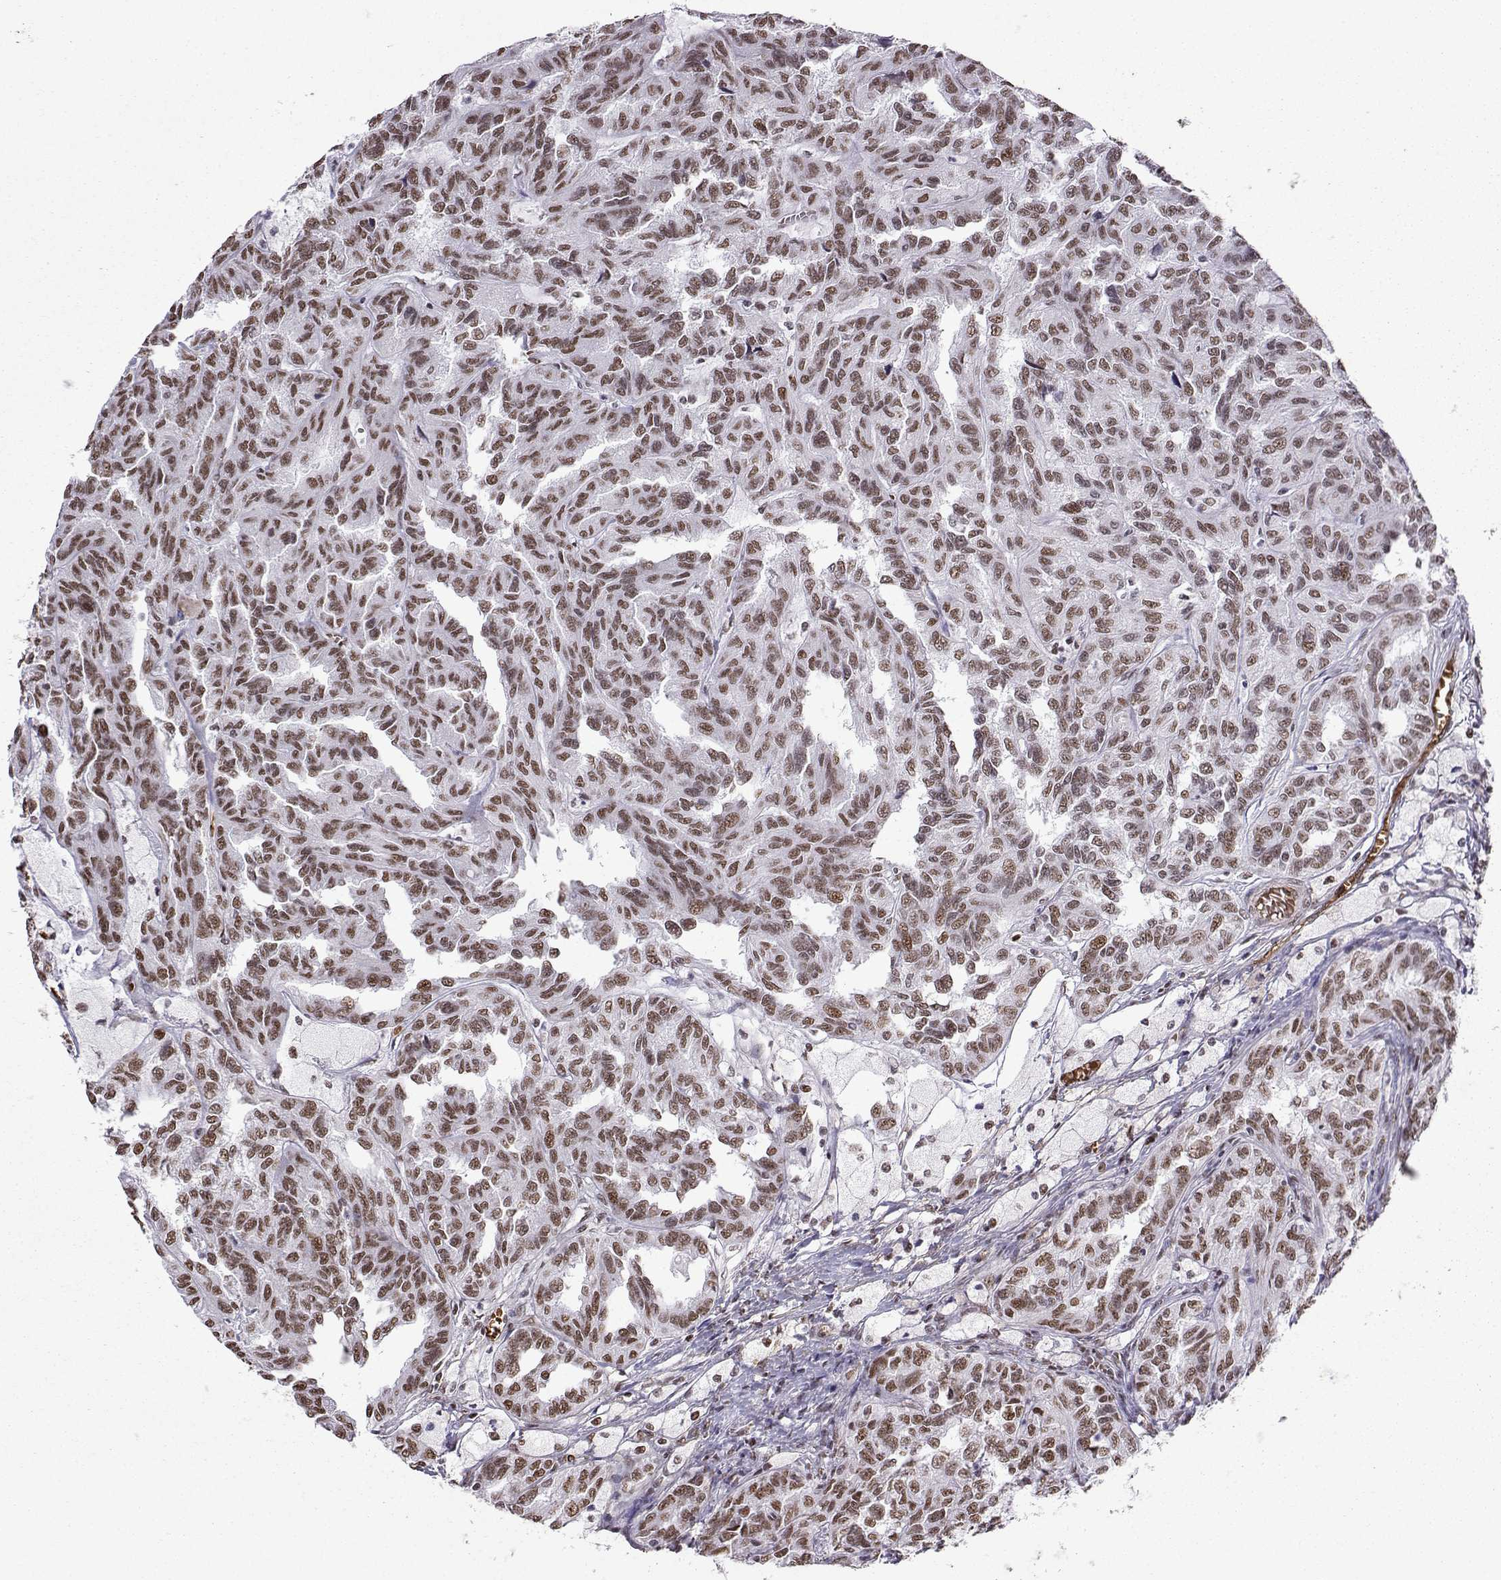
{"staining": {"intensity": "moderate", "quantity": ">75%", "location": "nuclear"}, "tissue": "renal cancer", "cell_type": "Tumor cells", "image_type": "cancer", "snomed": [{"axis": "morphology", "description": "Adenocarcinoma, NOS"}, {"axis": "topography", "description": "Kidney"}], "caption": "Protein analysis of renal cancer tissue reveals moderate nuclear staining in about >75% of tumor cells. (IHC, brightfield microscopy, high magnification).", "gene": "CCNK", "patient": {"sex": "male", "age": 79}}